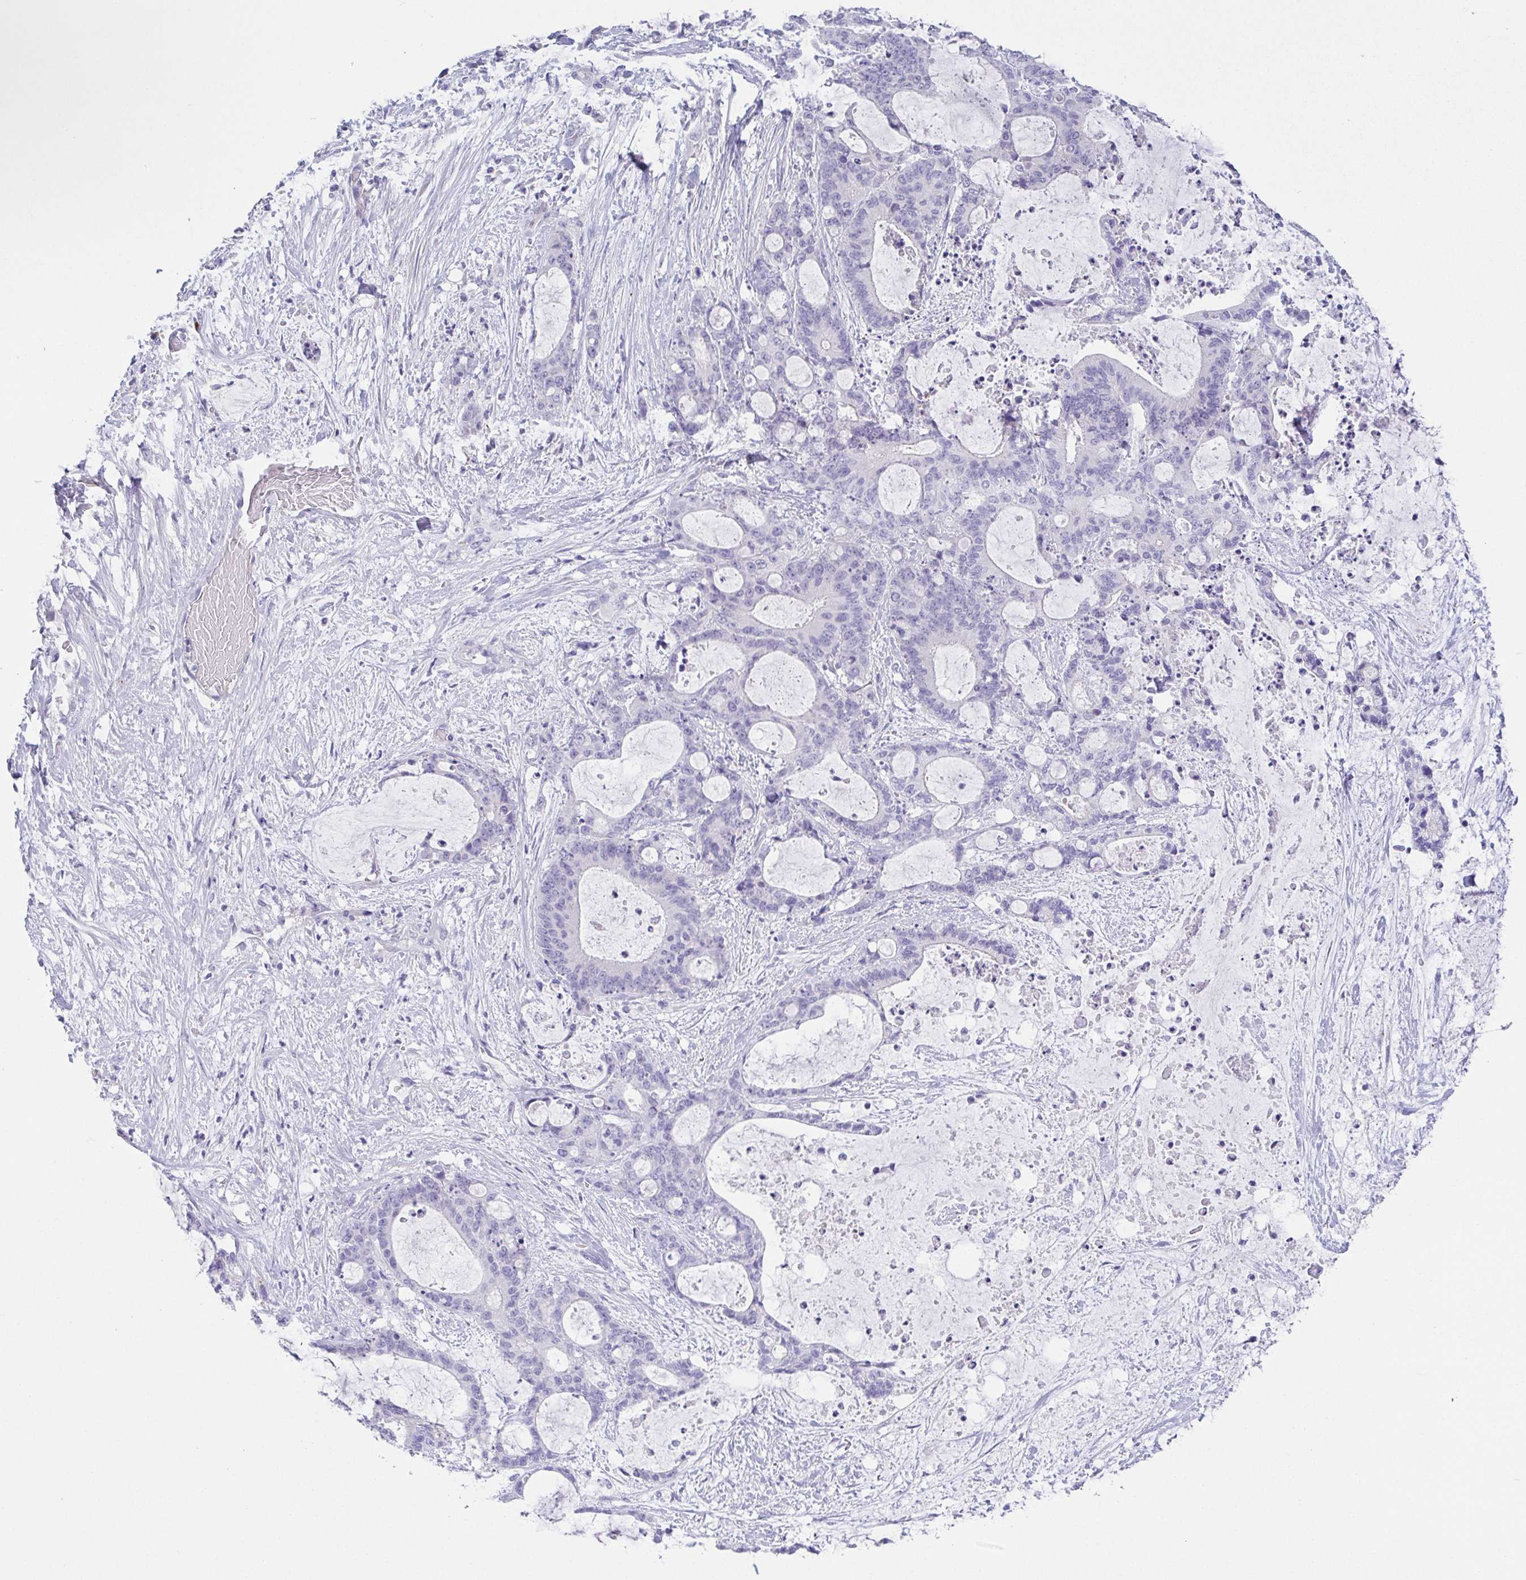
{"staining": {"intensity": "negative", "quantity": "none", "location": "none"}, "tissue": "liver cancer", "cell_type": "Tumor cells", "image_type": "cancer", "snomed": [{"axis": "morphology", "description": "Normal tissue, NOS"}, {"axis": "morphology", "description": "Cholangiocarcinoma"}, {"axis": "topography", "description": "Liver"}, {"axis": "topography", "description": "Peripheral nerve tissue"}], "caption": "High magnification brightfield microscopy of cholangiocarcinoma (liver) stained with DAB (3,3'-diaminobenzidine) (brown) and counterstained with hematoxylin (blue): tumor cells show no significant staining.", "gene": "HAPLN2", "patient": {"sex": "female", "age": 73}}